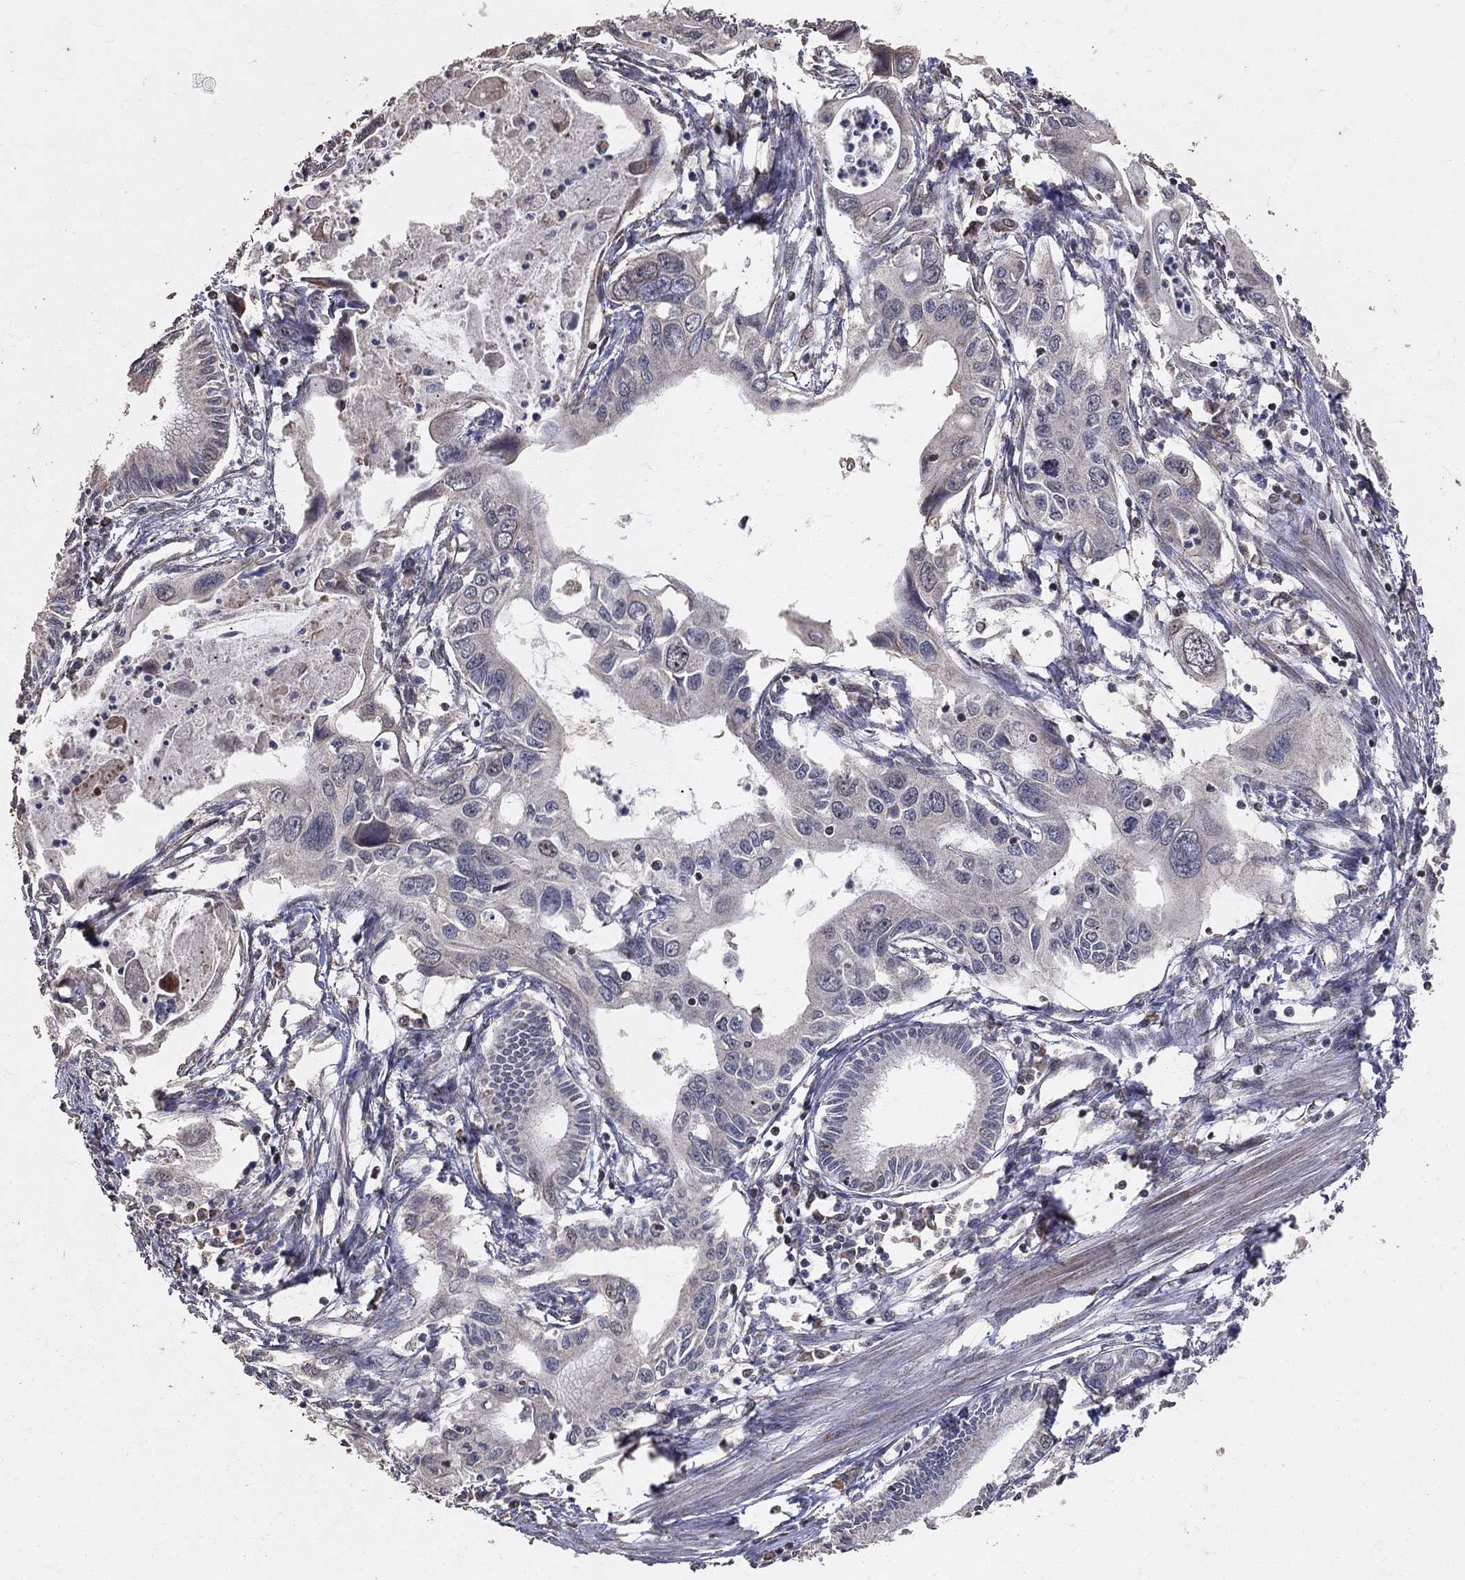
{"staining": {"intensity": "negative", "quantity": "none", "location": "none"}, "tissue": "pancreatic cancer", "cell_type": "Tumor cells", "image_type": "cancer", "snomed": [{"axis": "morphology", "description": "Adenocarcinoma, NOS"}, {"axis": "topography", "description": "Pancreas"}], "caption": "Pancreatic cancer was stained to show a protein in brown. There is no significant staining in tumor cells.", "gene": "LY6K", "patient": {"sex": "male", "age": 60}}